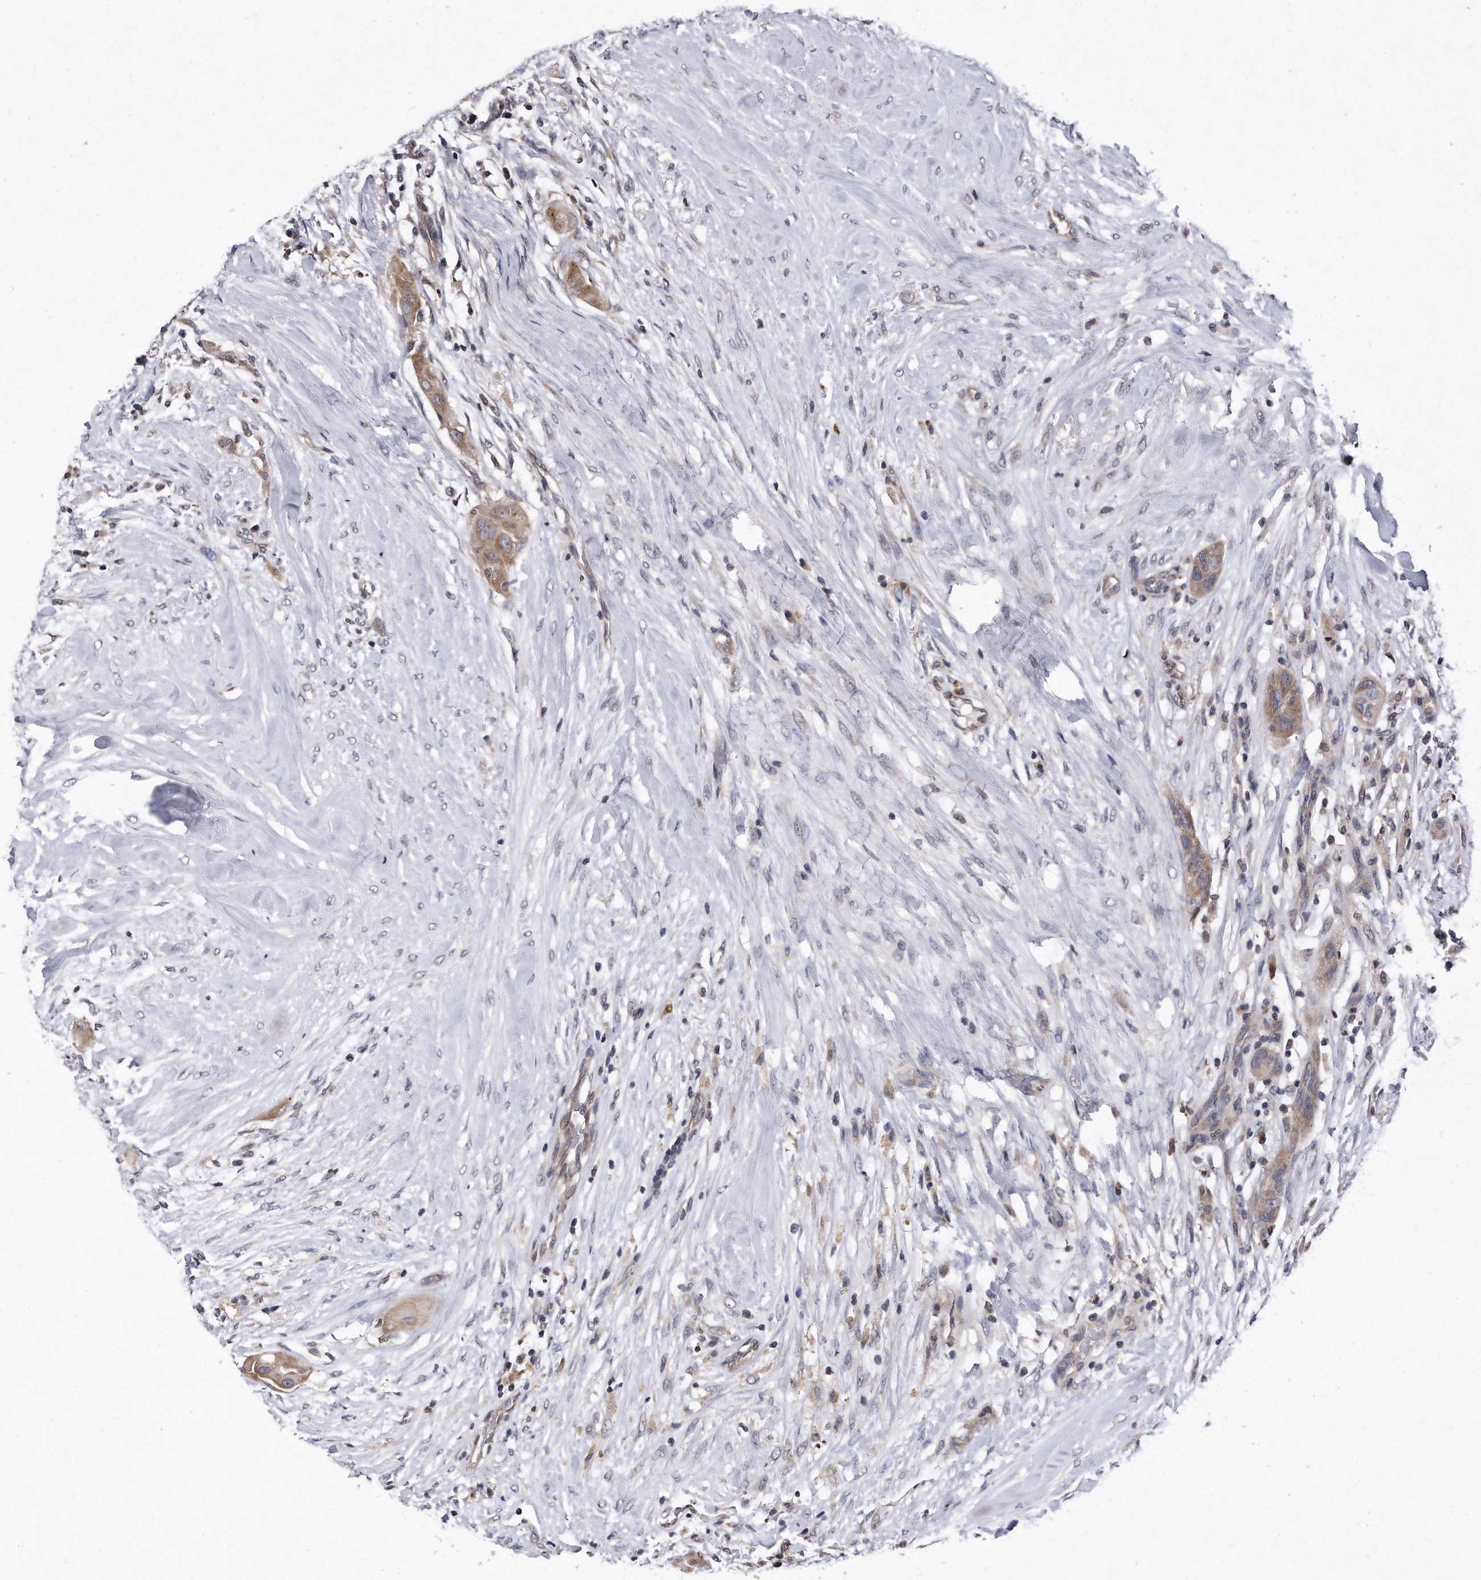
{"staining": {"intensity": "moderate", "quantity": ">75%", "location": "cytoplasmic/membranous"}, "tissue": "thyroid cancer", "cell_type": "Tumor cells", "image_type": "cancer", "snomed": [{"axis": "morphology", "description": "Papillary adenocarcinoma, NOS"}, {"axis": "topography", "description": "Thyroid gland"}], "caption": "This is an image of IHC staining of papillary adenocarcinoma (thyroid), which shows moderate staining in the cytoplasmic/membranous of tumor cells.", "gene": "DAB1", "patient": {"sex": "female", "age": 59}}